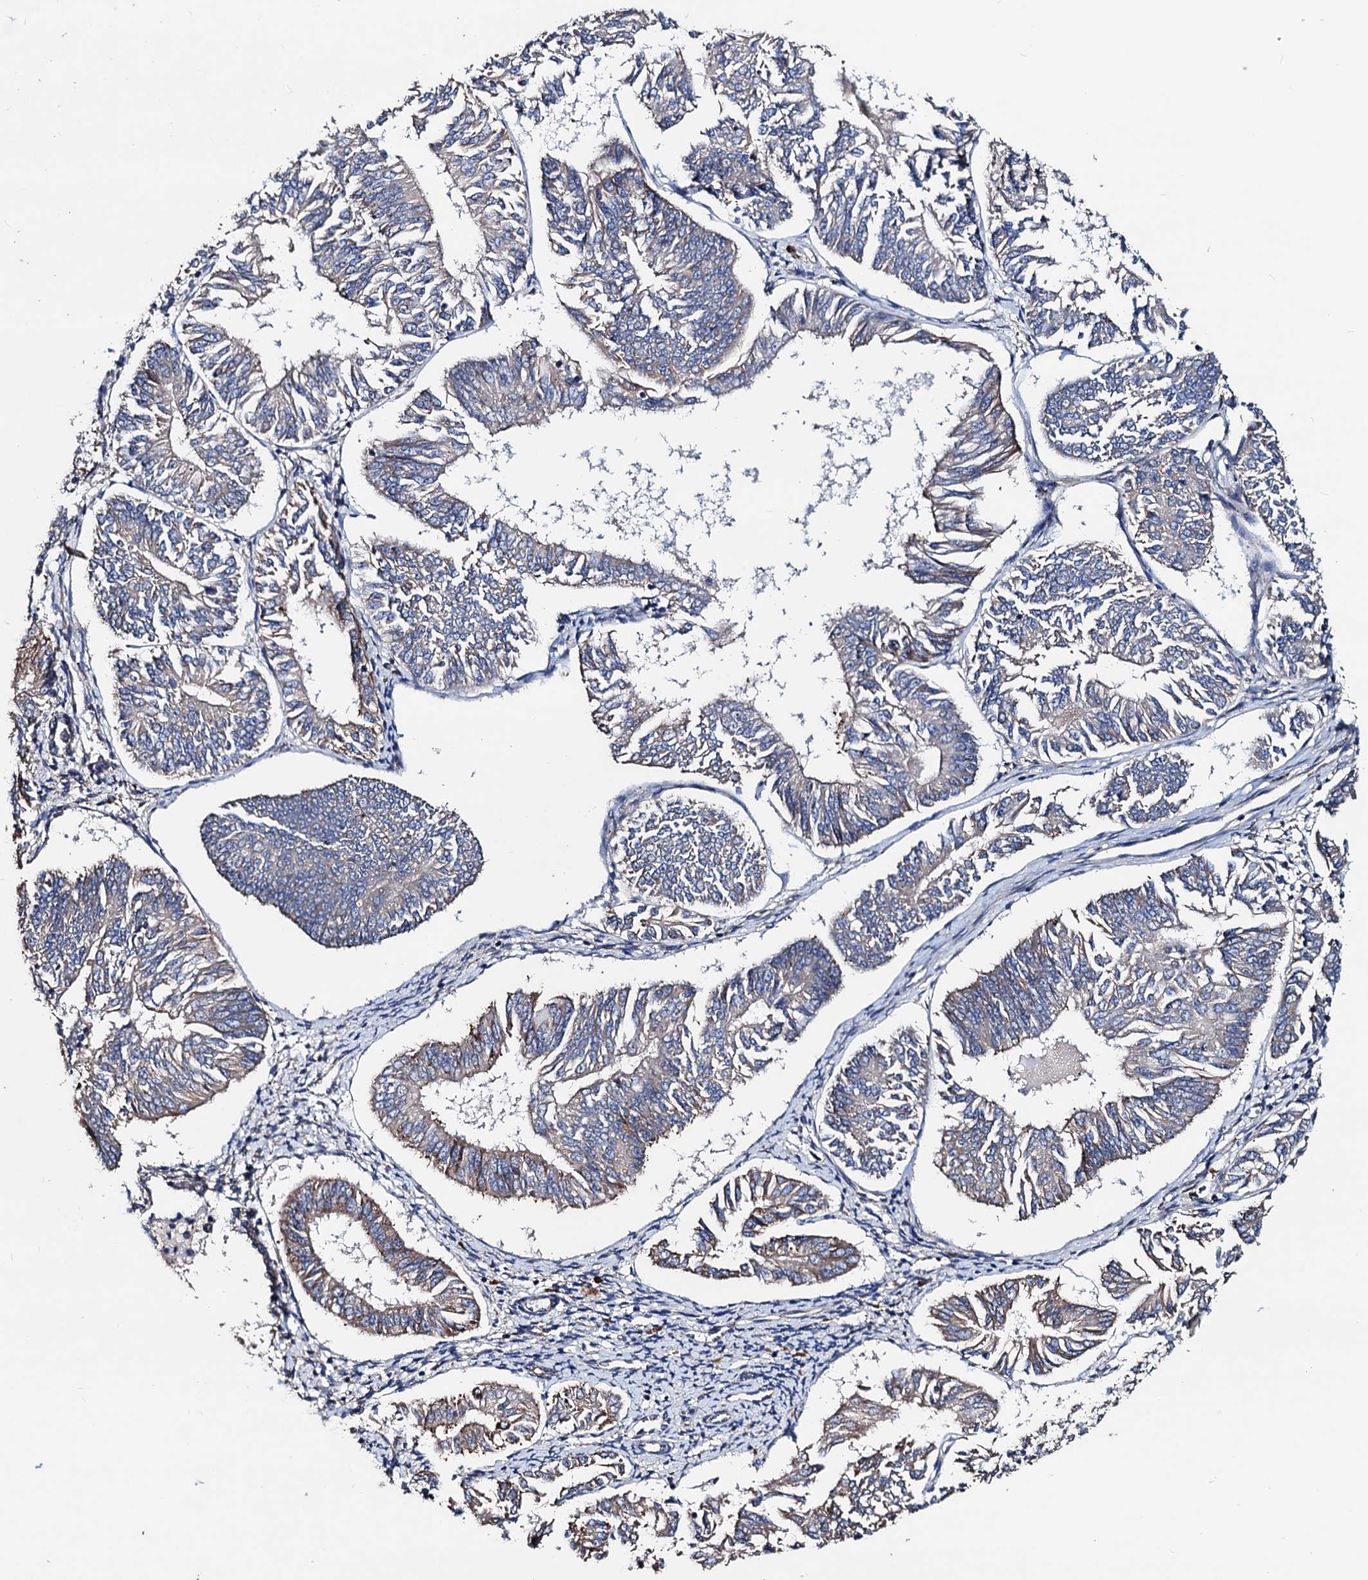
{"staining": {"intensity": "moderate", "quantity": "<25%", "location": "cytoplasmic/membranous"}, "tissue": "endometrial cancer", "cell_type": "Tumor cells", "image_type": "cancer", "snomed": [{"axis": "morphology", "description": "Adenocarcinoma, NOS"}, {"axis": "topography", "description": "Endometrium"}], "caption": "IHC of human endometrial cancer demonstrates low levels of moderate cytoplasmic/membranous positivity in about <25% of tumor cells.", "gene": "AKAP11", "patient": {"sex": "female", "age": 58}}